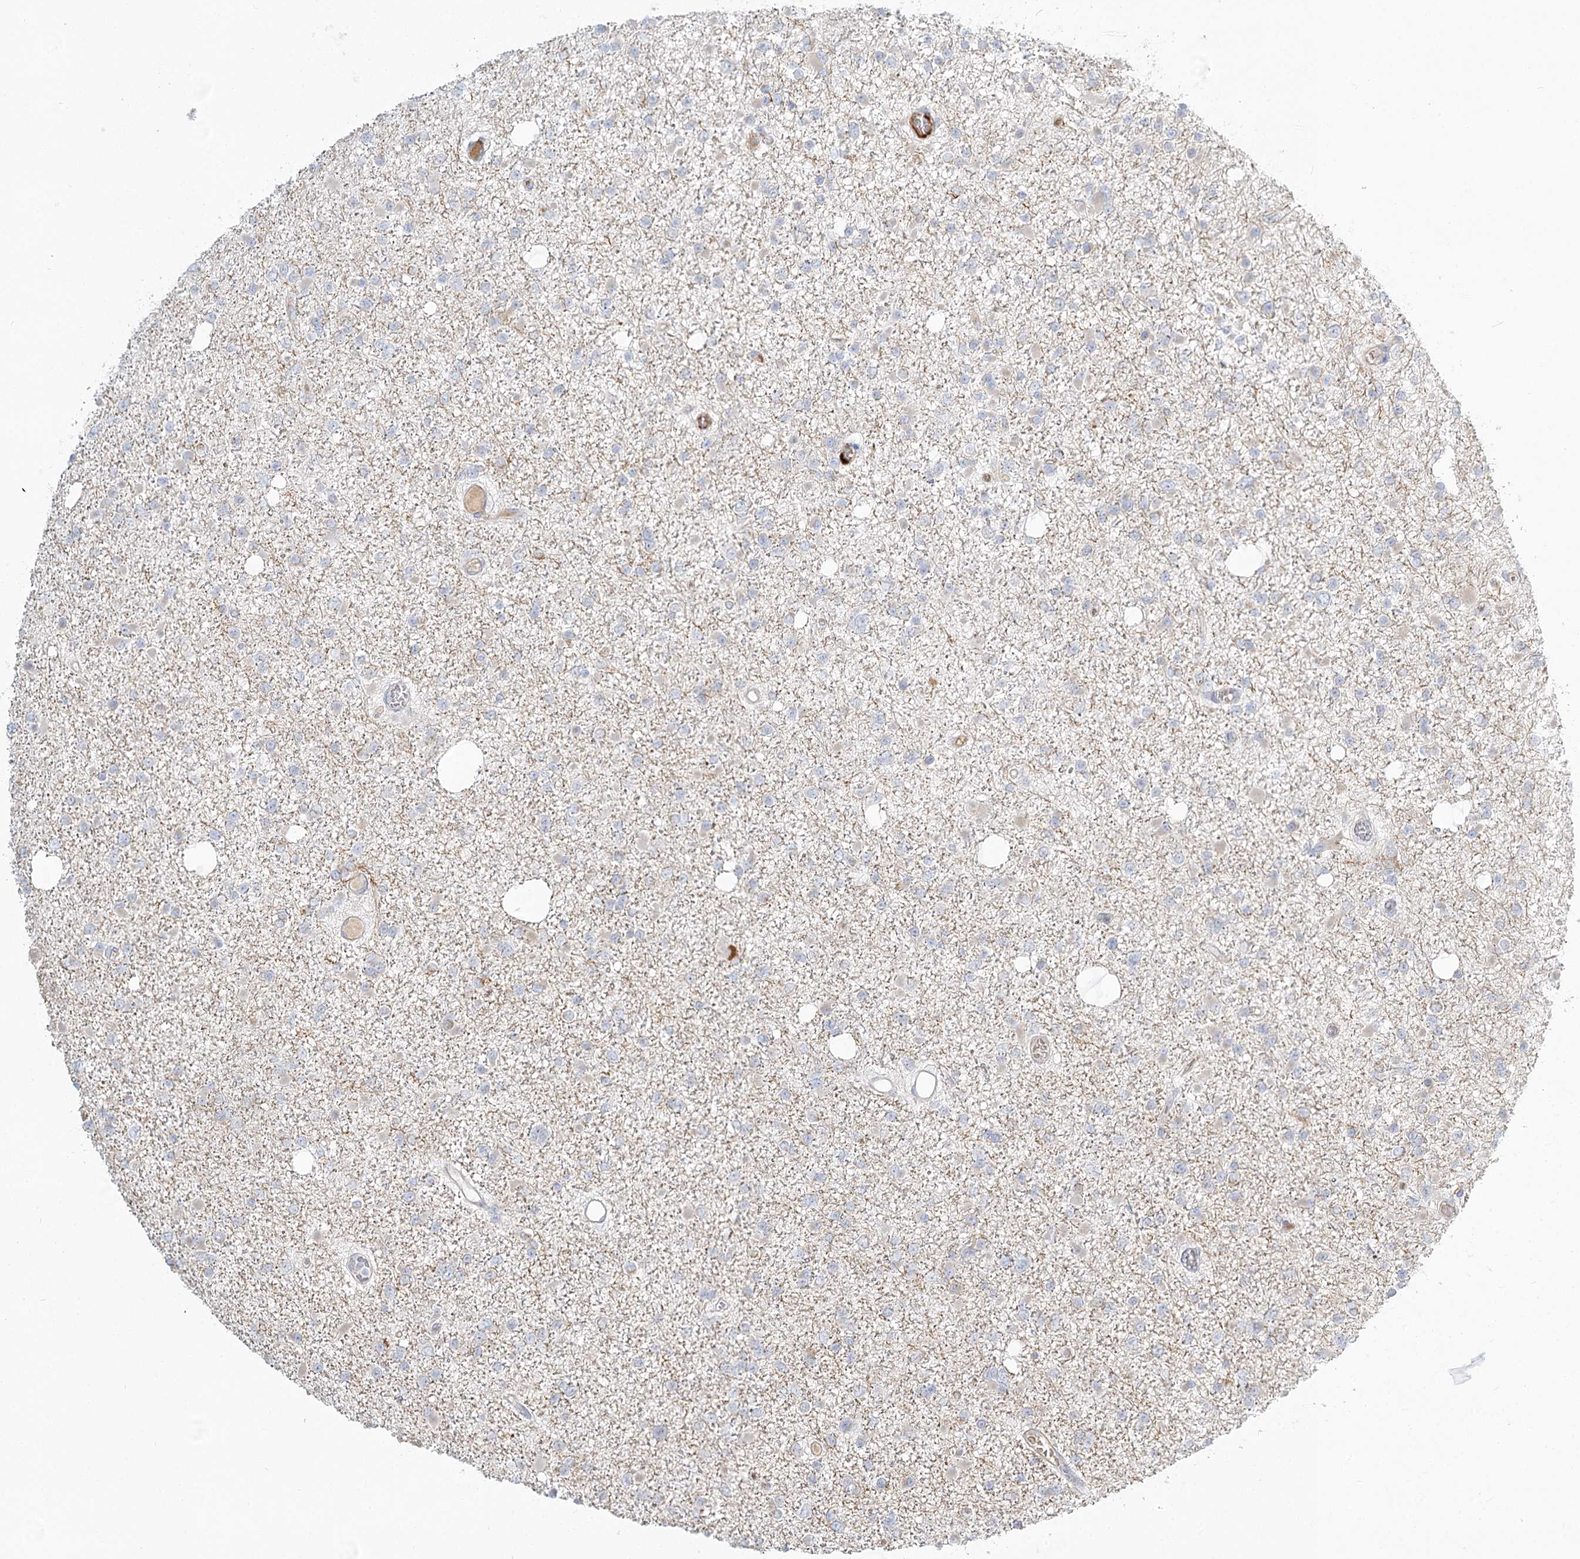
{"staining": {"intensity": "negative", "quantity": "none", "location": "none"}, "tissue": "glioma", "cell_type": "Tumor cells", "image_type": "cancer", "snomed": [{"axis": "morphology", "description": "Glioma, malignant, Low grade"}, {"axis": "topography", "description": "Brain"}], "caption": "This is an immunohistochemistry (IHC) micrograph of glioma. There is no expression in tumor cells.", "gene": "GUCY2C", "patient": {"sex": "female", "age": 22}}